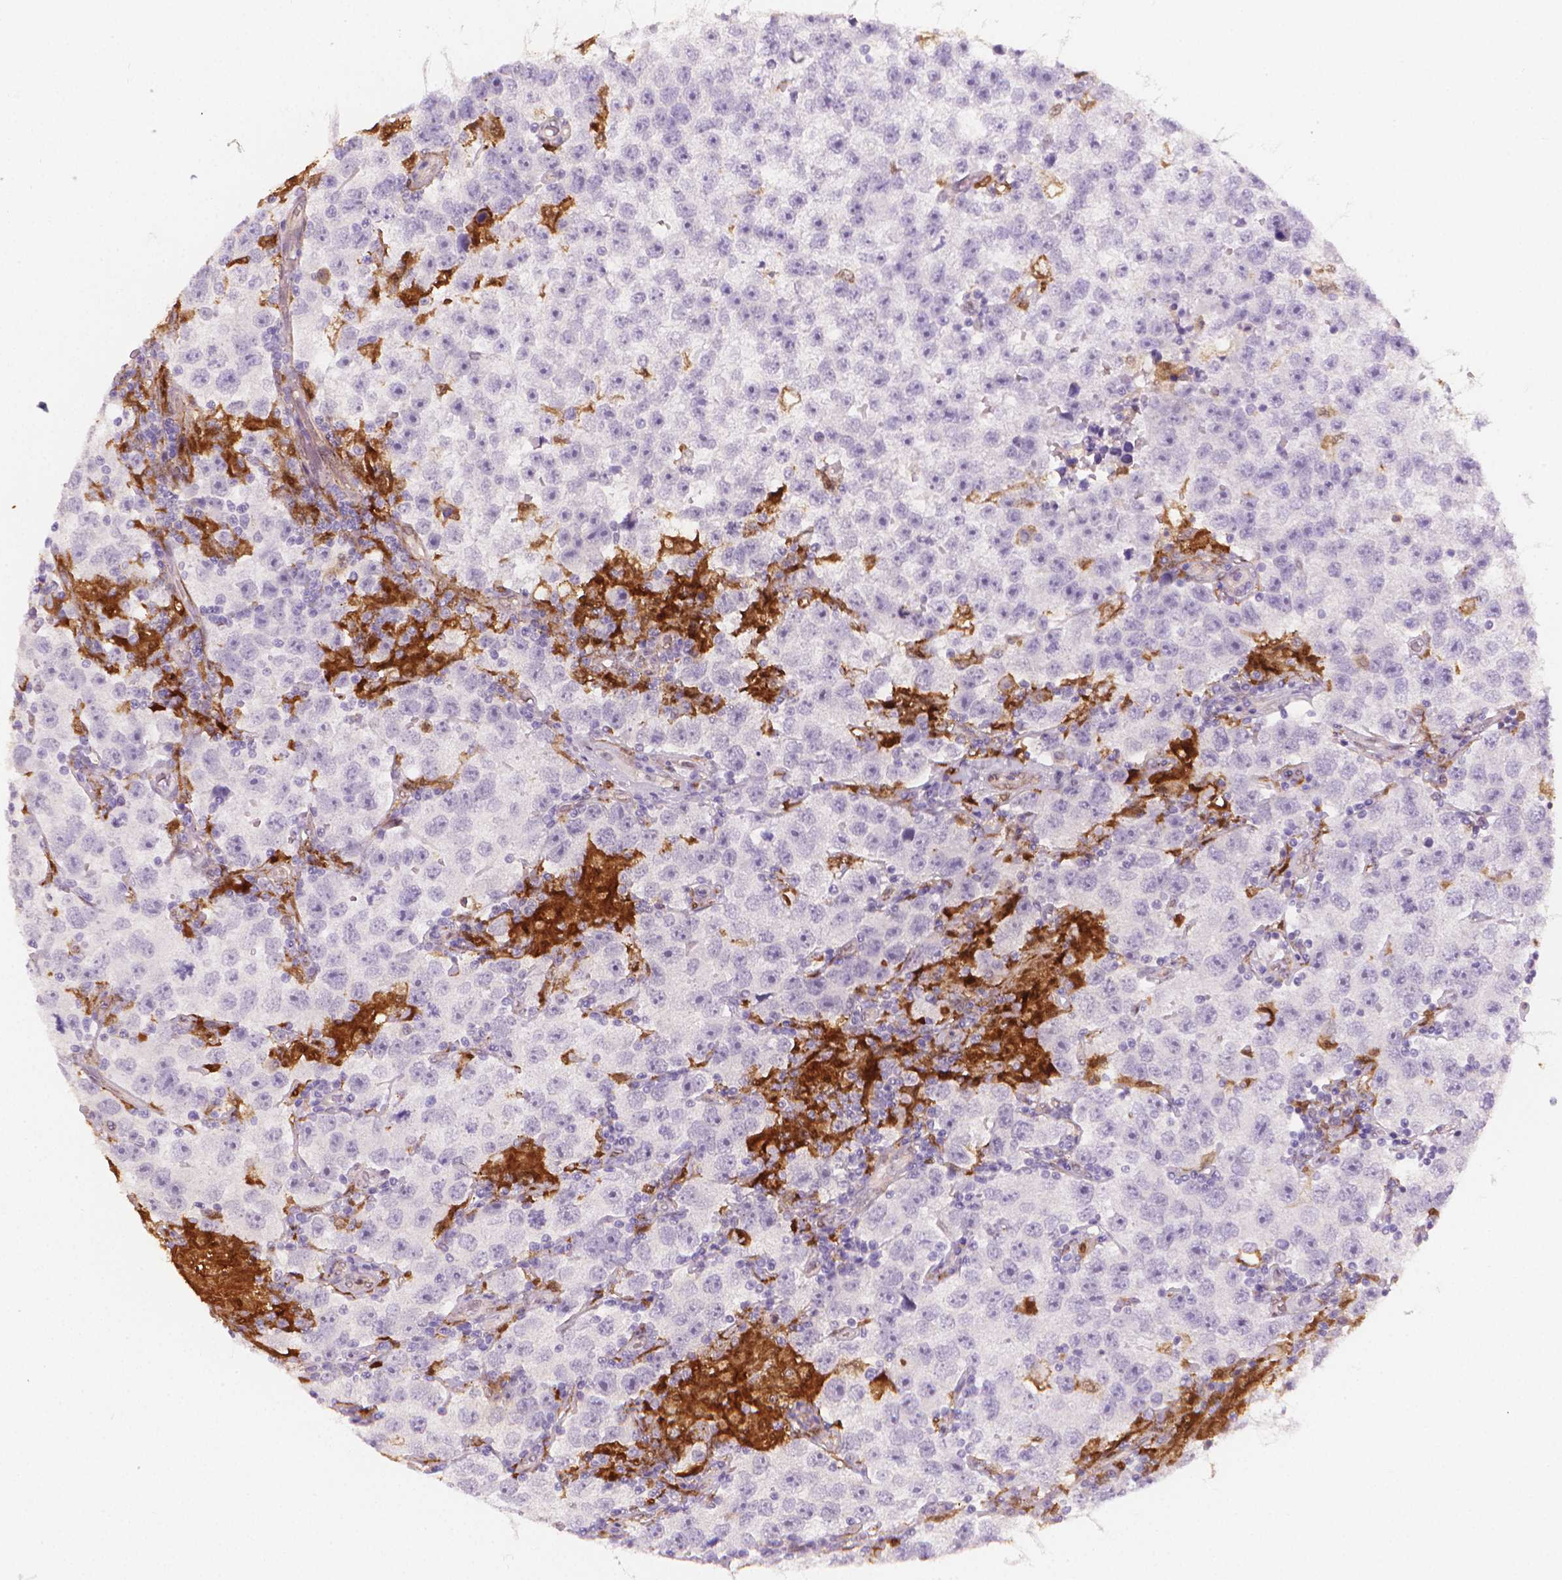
{"staining": {"intensity": "negative", "quantity": "none", "location": "none"}, "tissue": "testis cancer", "cell_type": "Tumor cells", "image_type": "cancer", "snomed": [{"axis": "morphology", "description": "Seminoma, NOS"}, {"axis": "topography", "description": "Testis"}], "caption": "A micrograph of human testis cancer (seminoma) is negative for staining in tumor cells.", "gene": "TNFAIP2", "patient": {"sex": "male", "age": 26}}